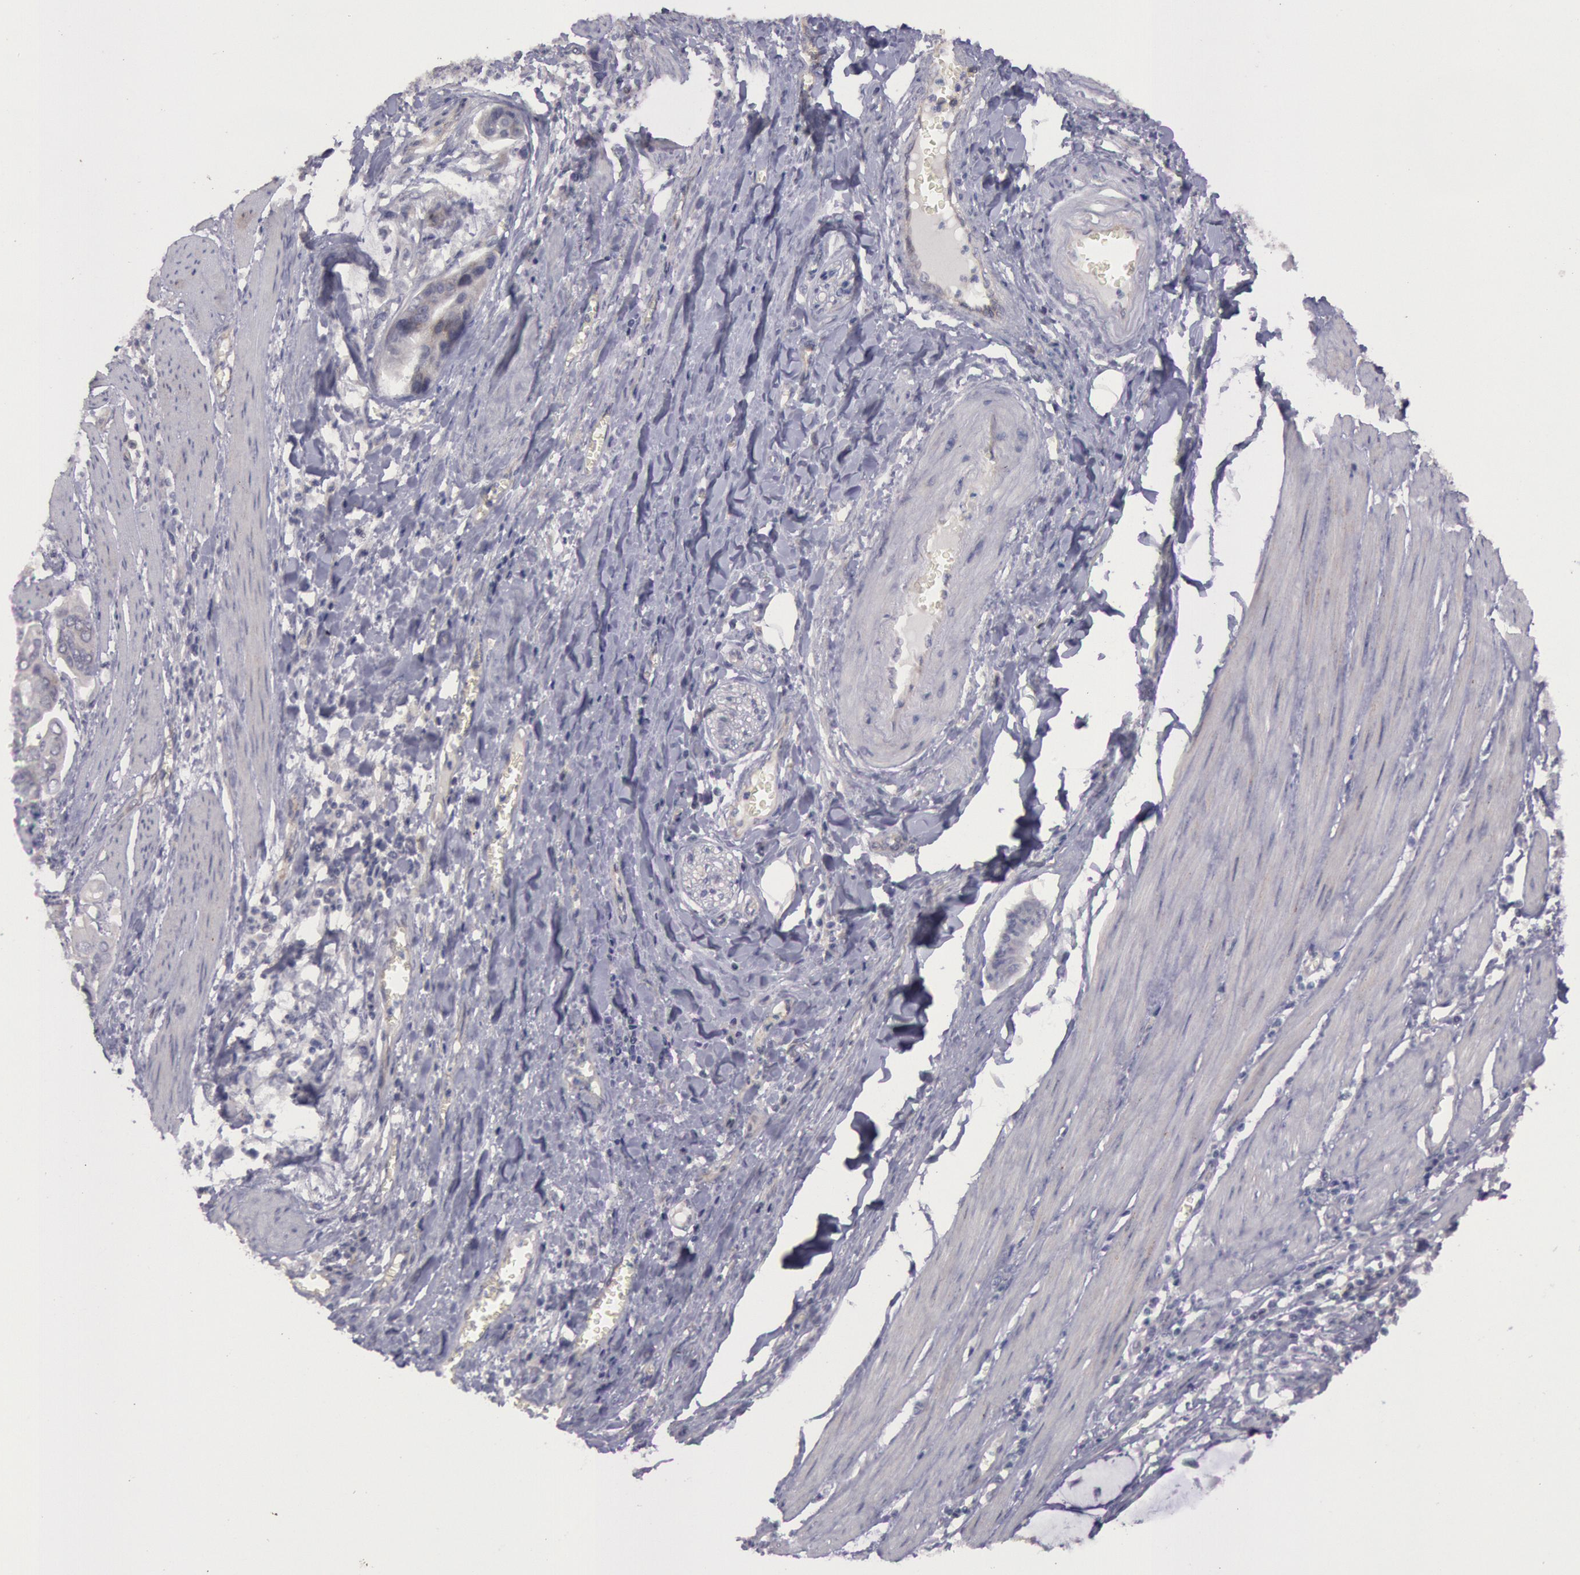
{"staining": {"intensity": "negative", "quantity": "none", "location": "none"}, "tissue": "stomach cancer", "cell_type": "Tumor cells", "image_type": "cancer", "snomed": [{"axis": "morphology", "description": "Adenocarcinoma, NOS"}, {"axis": "topography", "description": "Stomach, upper"}], "caption": "There is no significant positivity in tumor cells of adenocarcinoma (stomach).", "gene": "TRIB2", "patient": {"sex": "male", "age": 80}}